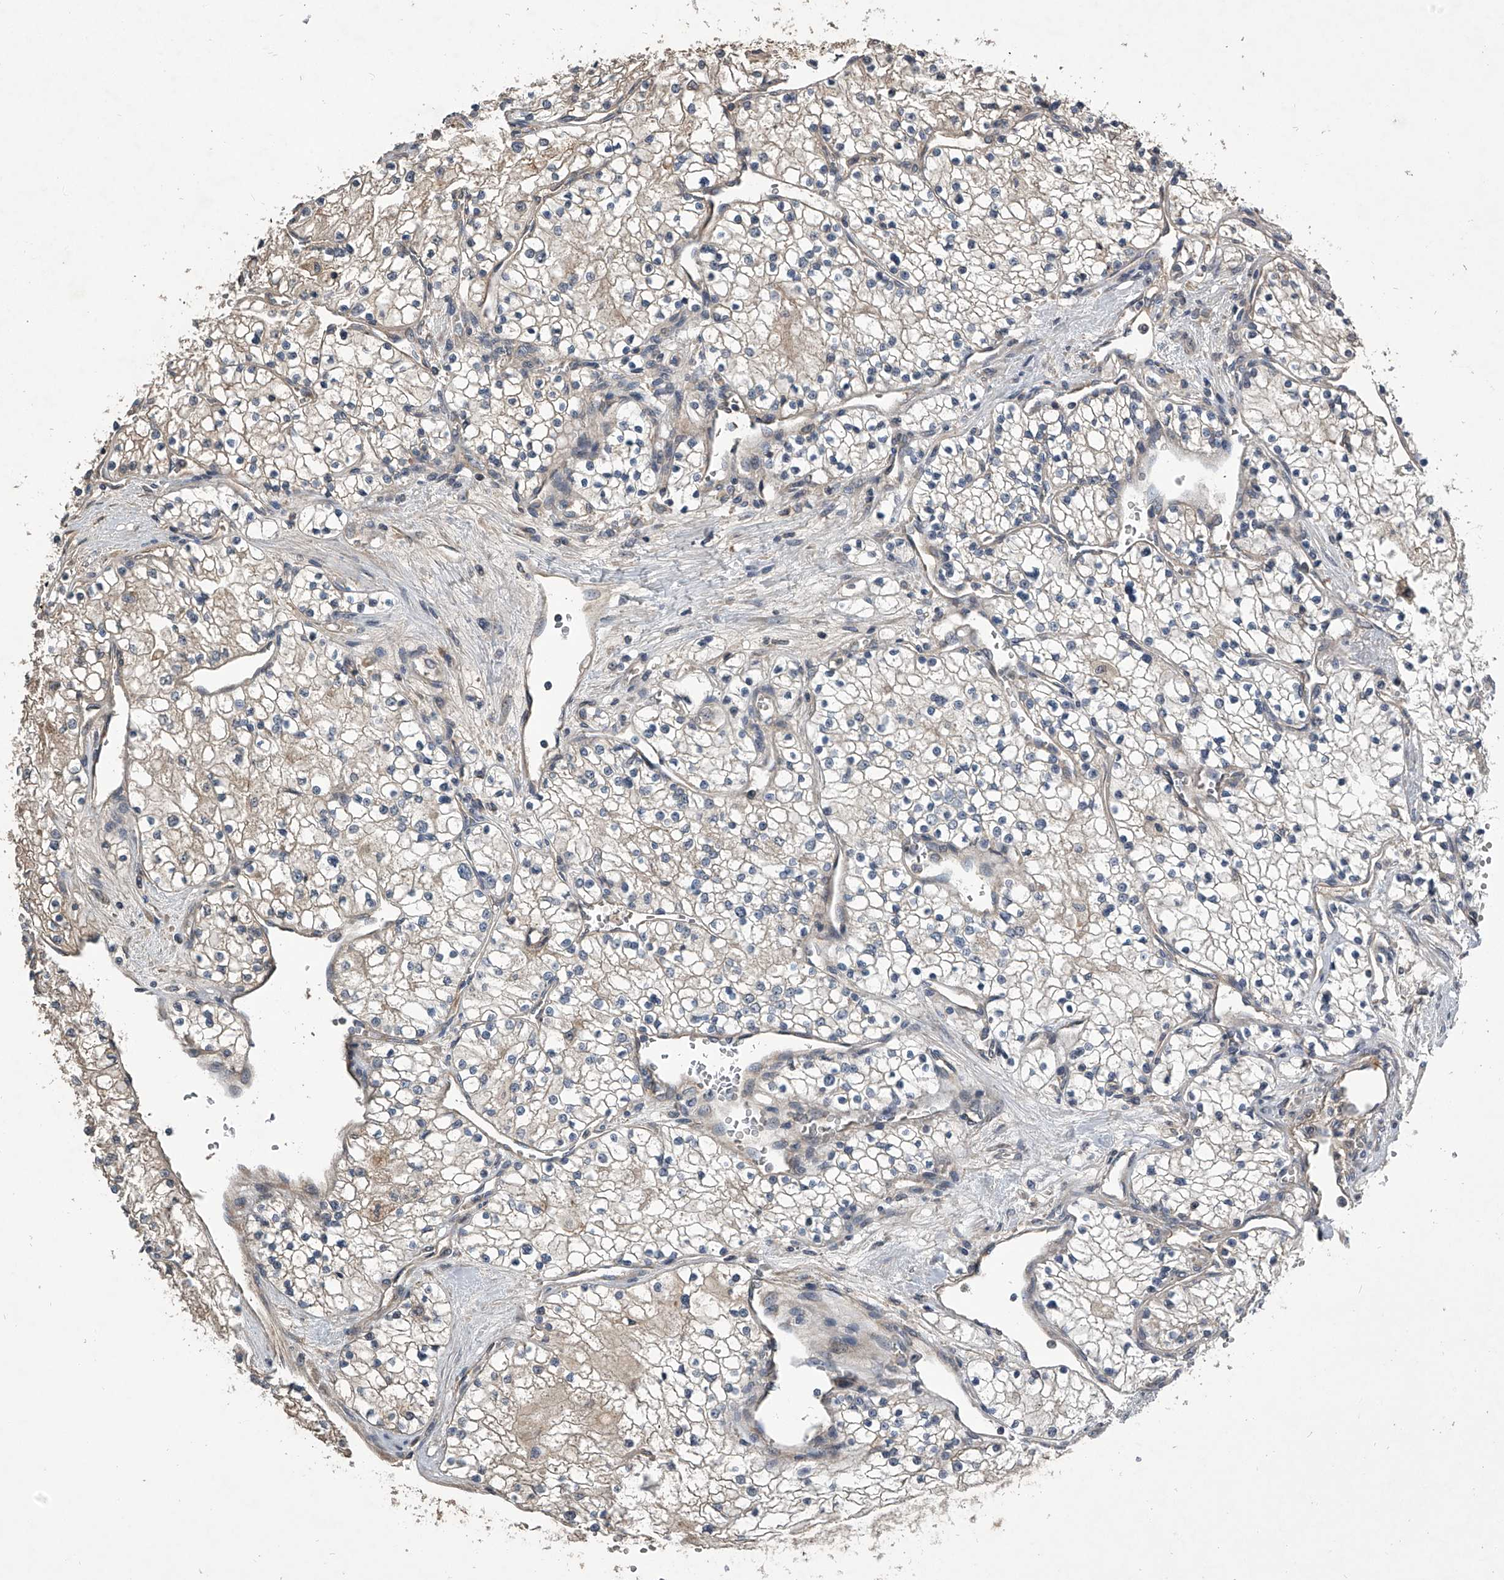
{"staining": {"intensity": "negative", "quantity": "none", "location": "none"}, "tissue": "renal cancer", "cell_type": "Tumor cells", "image_type": "cancer", "snomed": [{"axis": "morphology", "description": "Normal tissue, NOS"}, {"axis": "morphology", "description": "Adenocarcinoma, NOS"}, {"axis": "topography", "description": "Kidney"}], "caption": "Immunohistochemistry micrograph of neoplastic tissue: human renal cancer stained with DAB exhibits no significant protein expression in tumor cells.", "gene": "NFS1", "patient": {"sex": "male", "age": 68}}